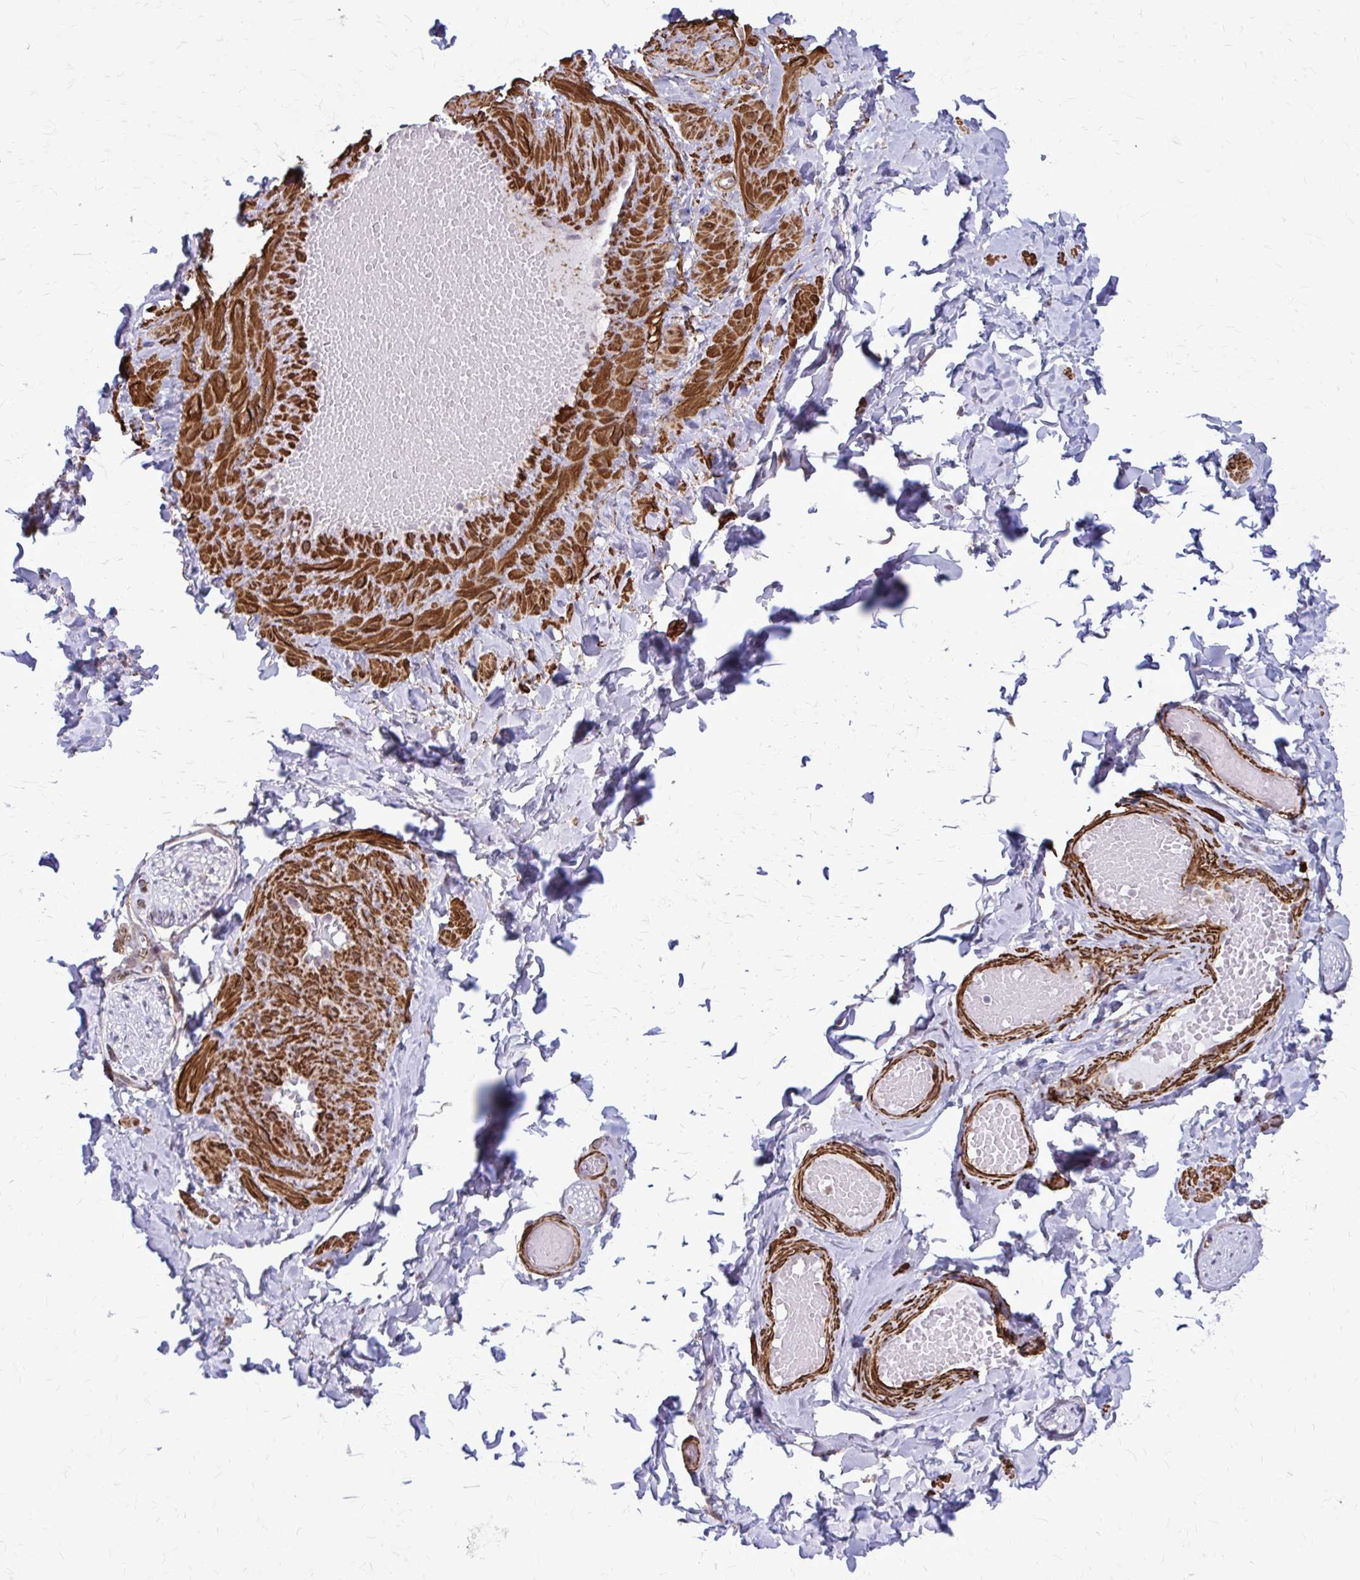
{"staining": {"intensity": "negative", "quantity": "none", "location": "none"}, "tissue": "soft tissue", "cell_type": "Fibroblasts", "image_type": "normal", "snomed": [{"axis": "morphology", "description": "Normal tissue, NOS"}, {"axis": "topography", "description": "Soft tissue"}, {"axis": "topography", "description": "Adipose tissue"}, {"axis": "topography", "description": "Vascular tissue"}, {"axis": "topography", "description": "Peripheral nerve tissue"}], "caption": "Immunohistochemistry image of normal soft tissue: soft tissue stained with DAB shows no significant protein positivity in fibroblasts. (Stains: DAB (3,3'-diaminobenzidine) immunohistochemistry (IHC) with hematoxylin counter stain, Microscopy: brightfield microscopy at high magnification).", "gene": "NRBF2", "patient": {"sex": "male", "age": 29}}